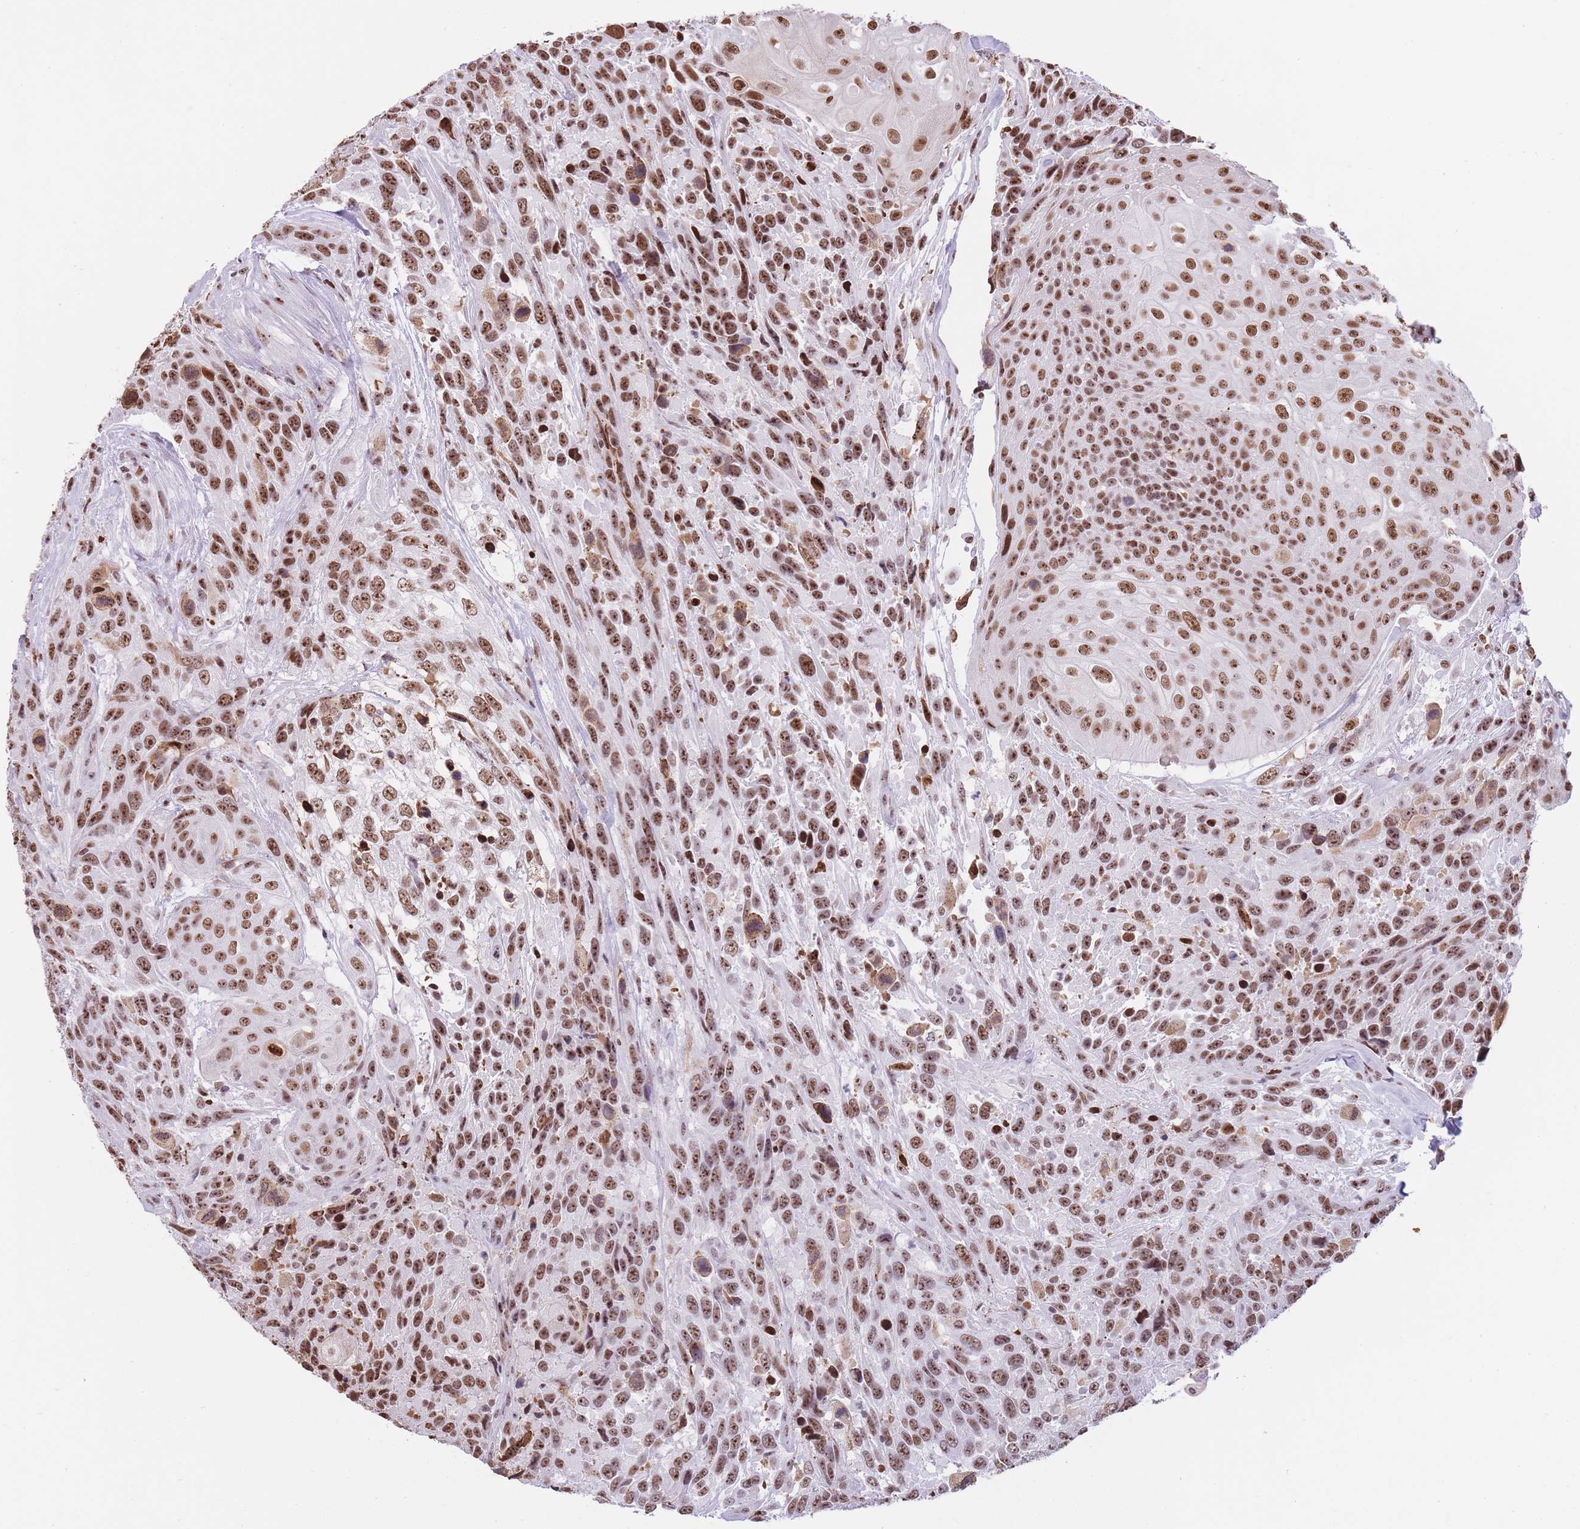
{"staining": {"intensity": "strong", "quantity": ">75%", "location": "nuclear"}, "tissue": "urothelial cancer", "cell_type": "Tumor cells", "image_type": "cancer", "snomed": [{"axis": "morphology", "description": "Urothelial carcinoma, High grade"}, {"axis": "topography", "description": "Urinary bladder"}], "caption": "A high-resolution image shows immunohistochemistry (IHC) staining of urothelial carcinoma (high-grade), which shows strong nuclear positivity in about >75% of tumor cells.", "gene": "EVC2", "patient": {"sex": "female", "age": 70}}